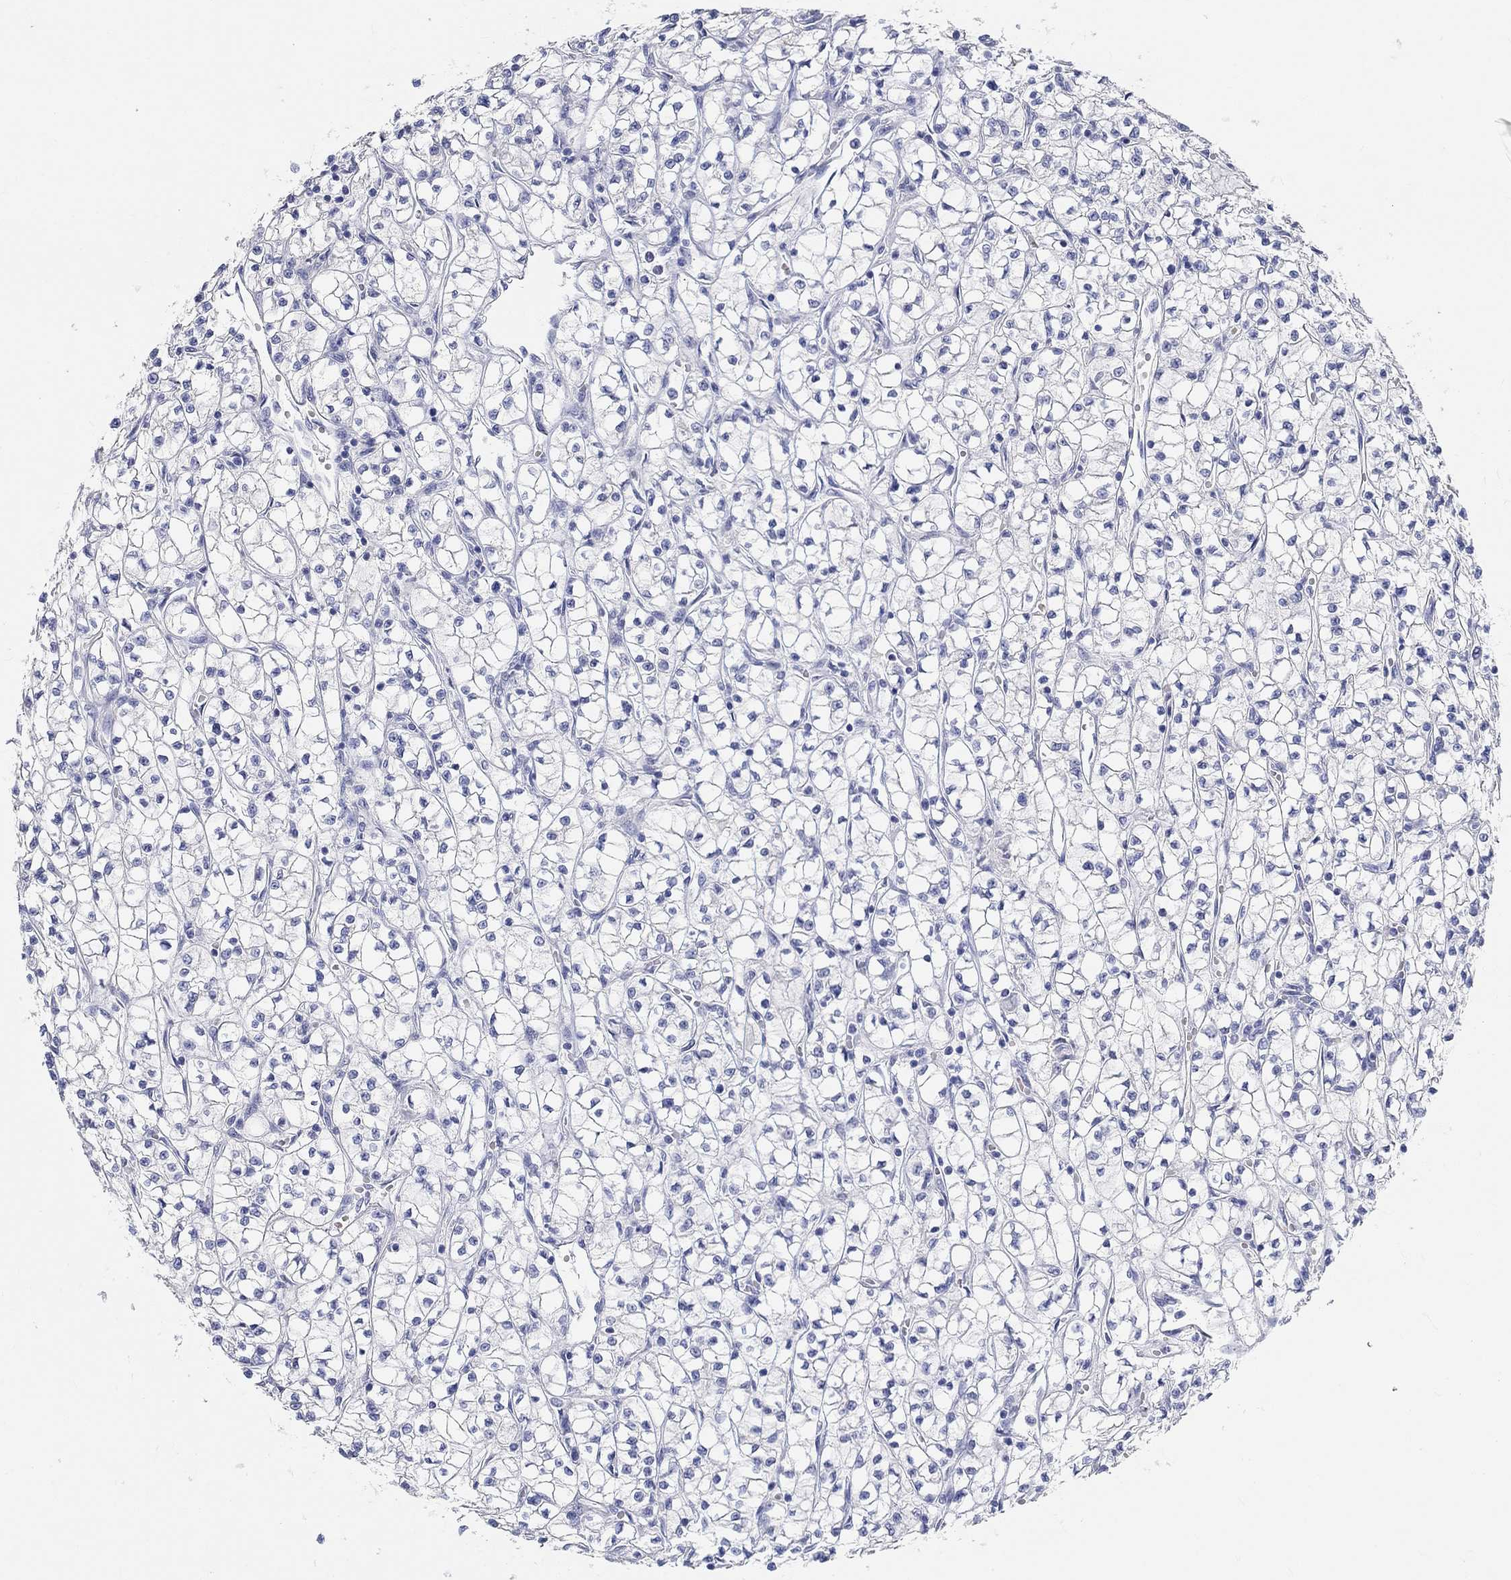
{"staining": {"intensity": "negative", "quantity": "none", "location": "none"}, "tissue": "renal cancer", "cell_type": "Tumor cells", "image_type": "cancer", "snomed": [{"axis": "morphology", "description": "Adenocarcinoma, NOS"}, {"axis": "topography", "description": "Kidney"}], "caption": "Tumor cells show no significant protein expression in adenocarcinoma (renal).", "gene": "GRIA3", "patient": {"sex": "female", "age": 64}}